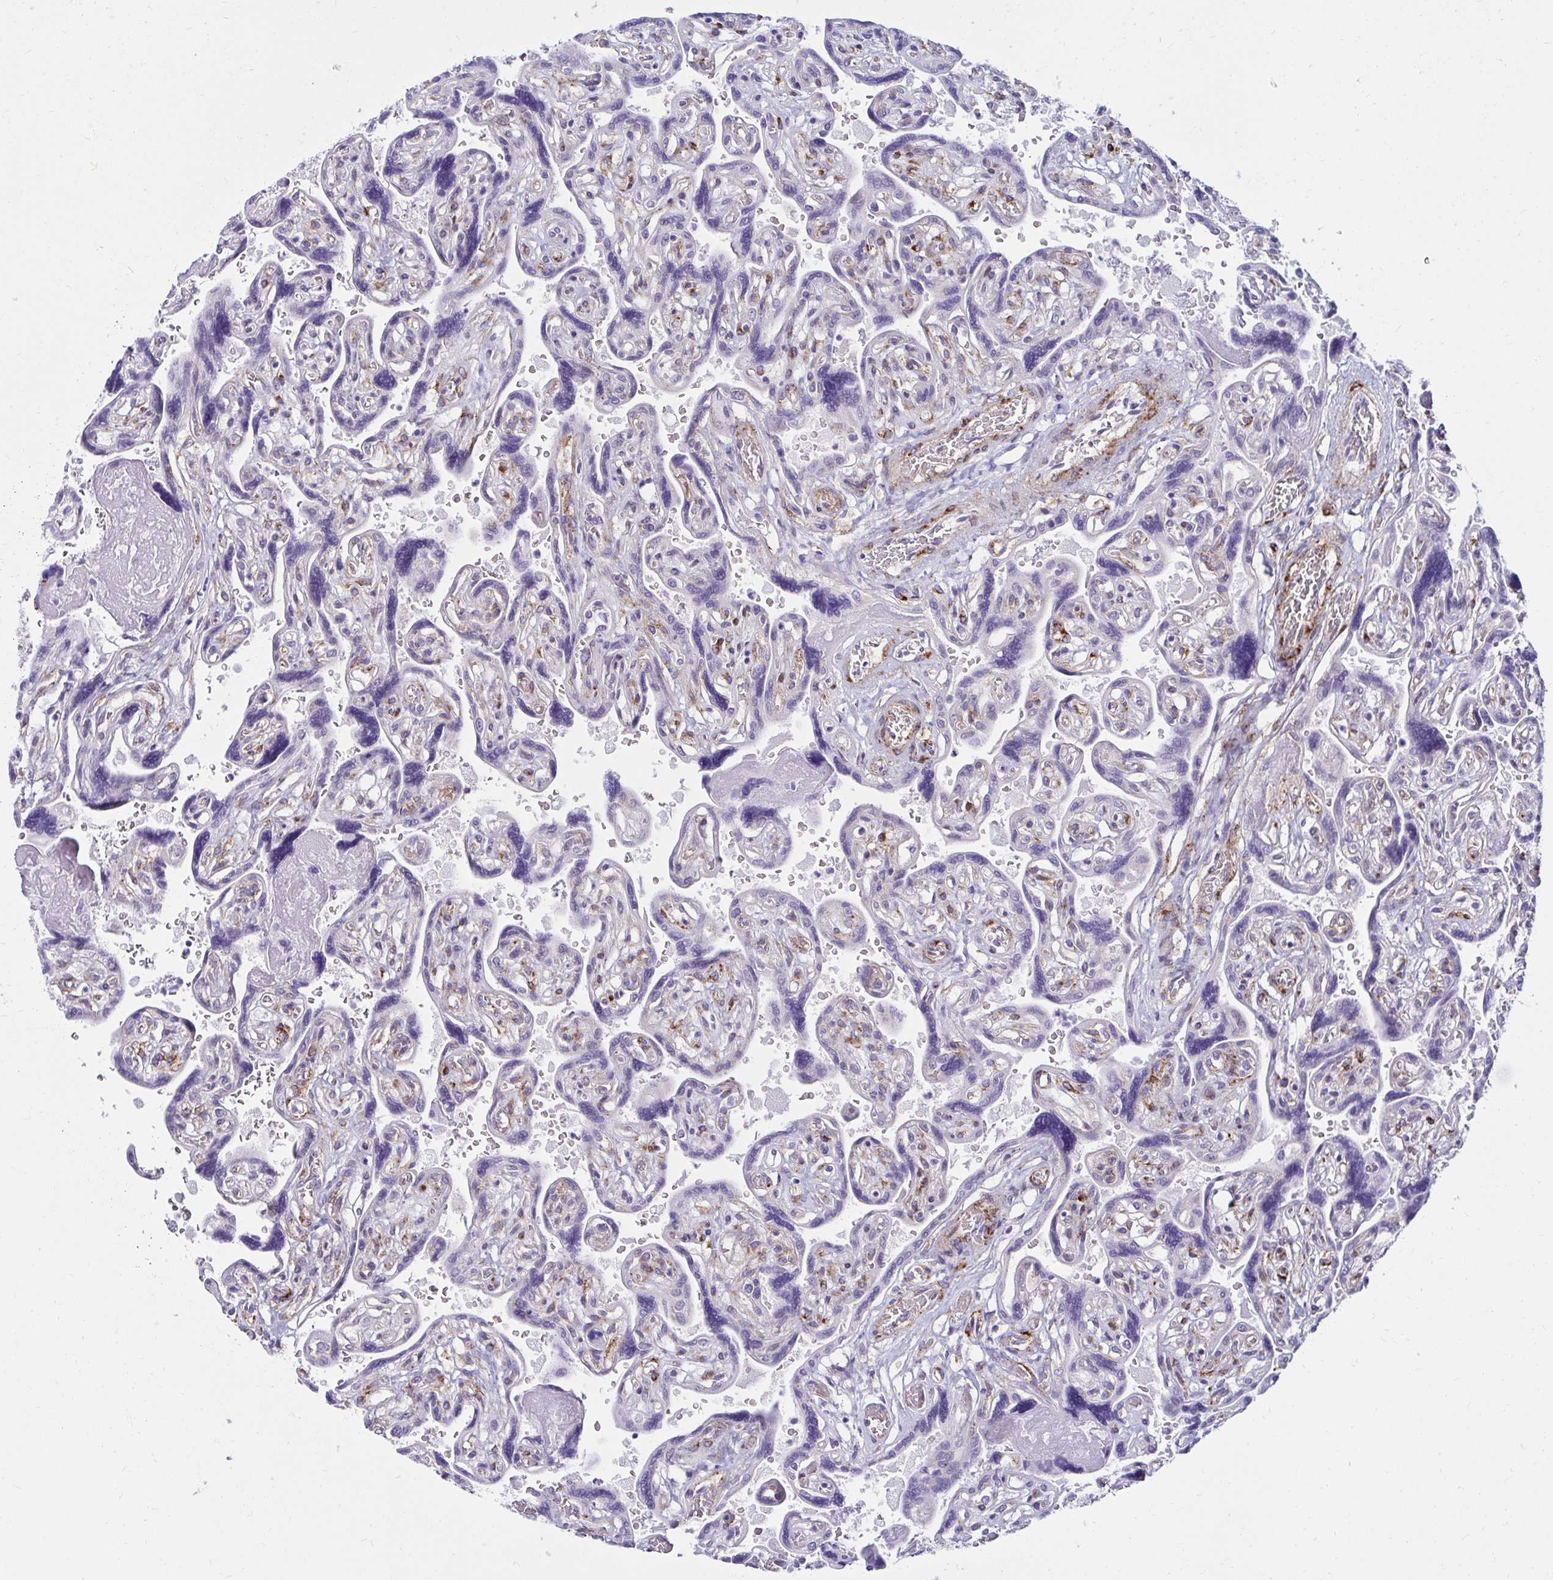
{"staining": {"intensity": "negative", "quantity": "none", "location": "none"}, "tissue": "placenta", "cell_type": "Decidual cells", "image_type": "normal", "snomed": [{"axis": "morphology", "description": "Normal tissue, NOS"}, {"axis": "topography", "description": "Placenta"}], "caption": "This is a image of immunohistochemistry staining of normal placenta, which shows no expression in decidual cells.", "gene": "ANKRD62", "patient": {"sex": "female", "age": 32}}